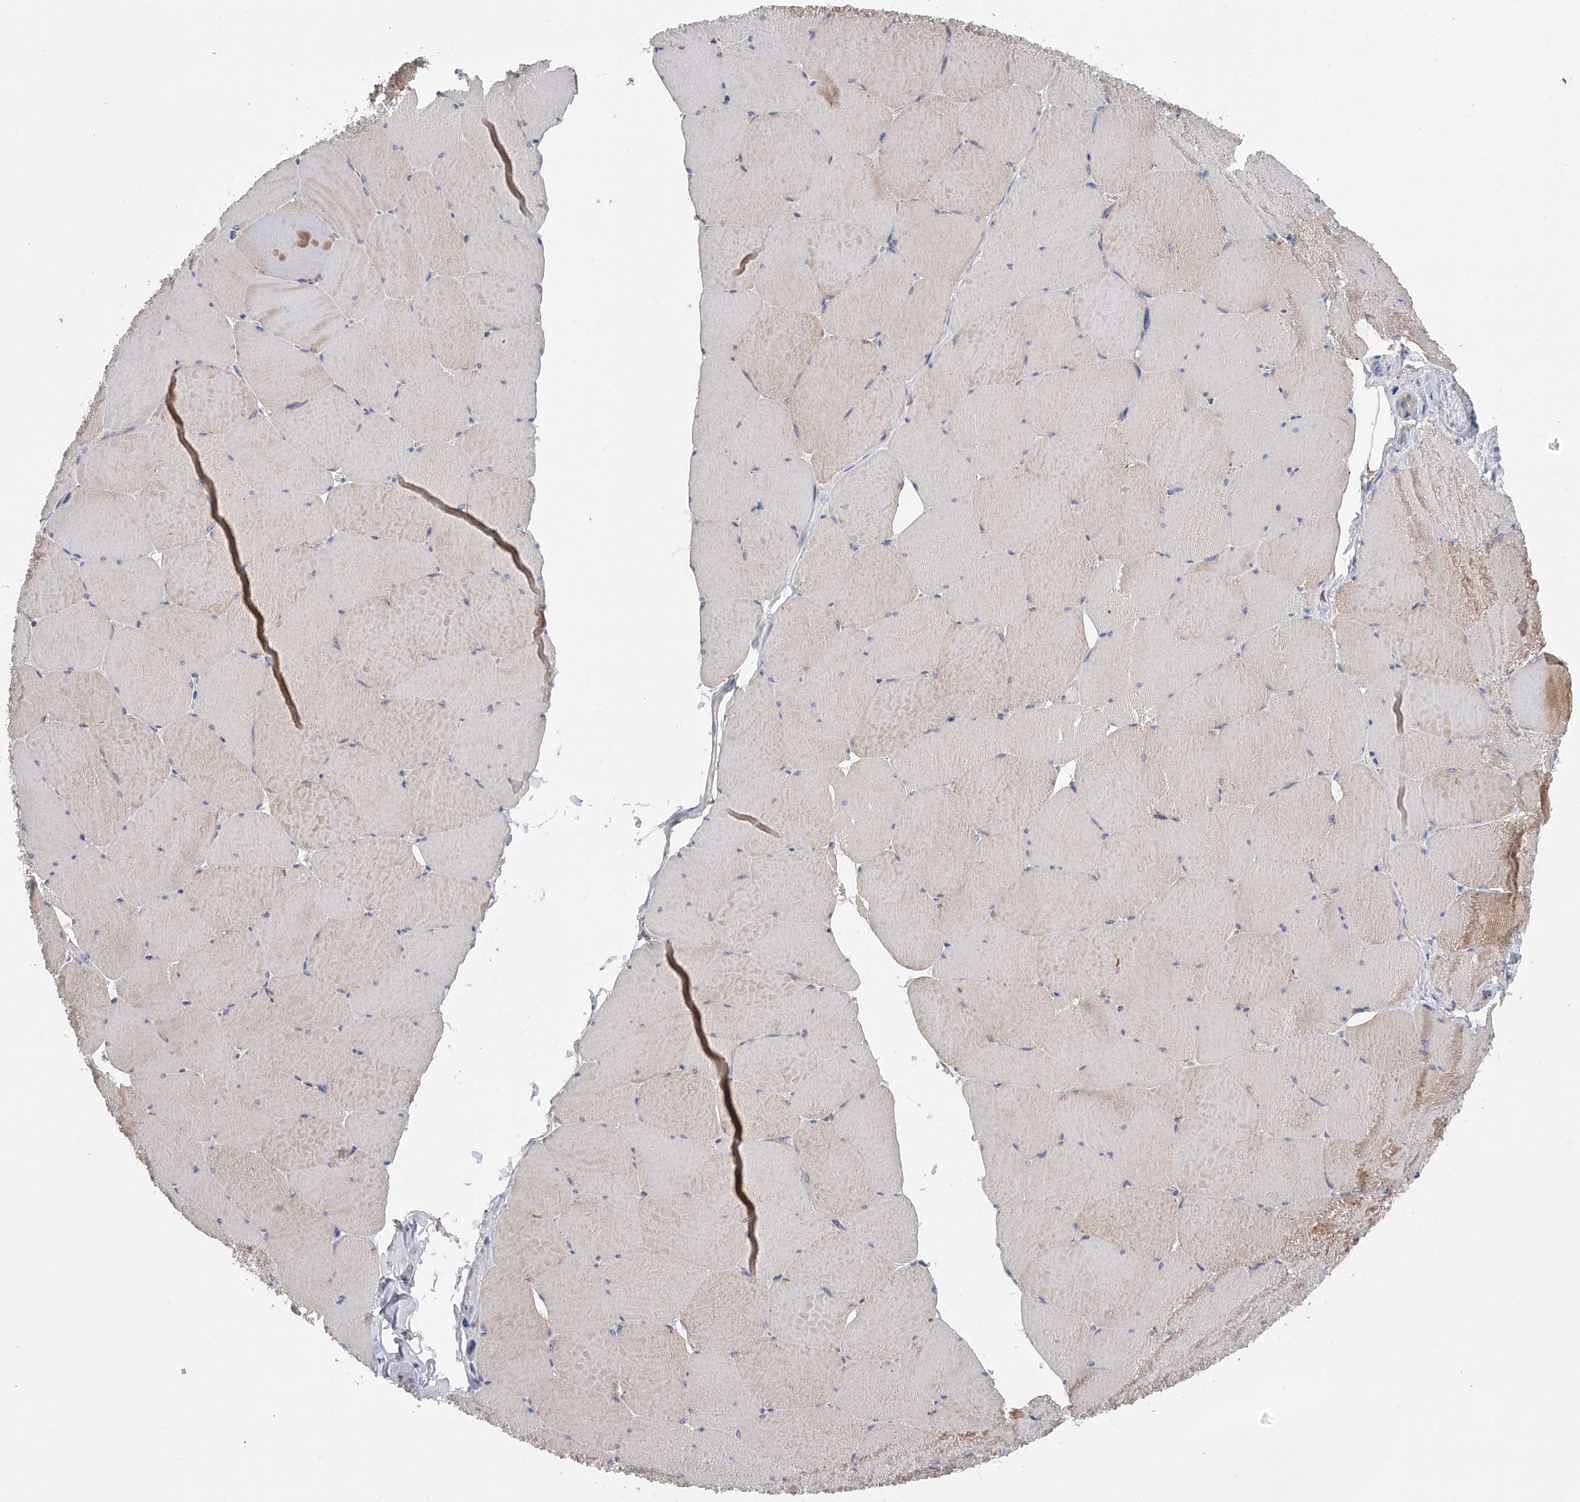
{"staining": {"intensity": "weak", "quantity": "25%-75%", "location": "cytoplasmic/membranous"}, "tissue": "skeletal muscle", "cell_type": "Myocytes", "image_type": "normal", "snomed": [{"axis": "morphology", "description": "Normal tissue, NOS"}, {"axis": "topography", "description": "Skeletal muscle"}, {"axis": "topography", "description": "Head-Neck"}], "caption": "Myocytes display weak cytoplasmic/membranous staining in about 25%-75% of cells in benign skeletal muscle.", "gene": "PDSS2", "patient": {"sex": "male", "age": 66}}